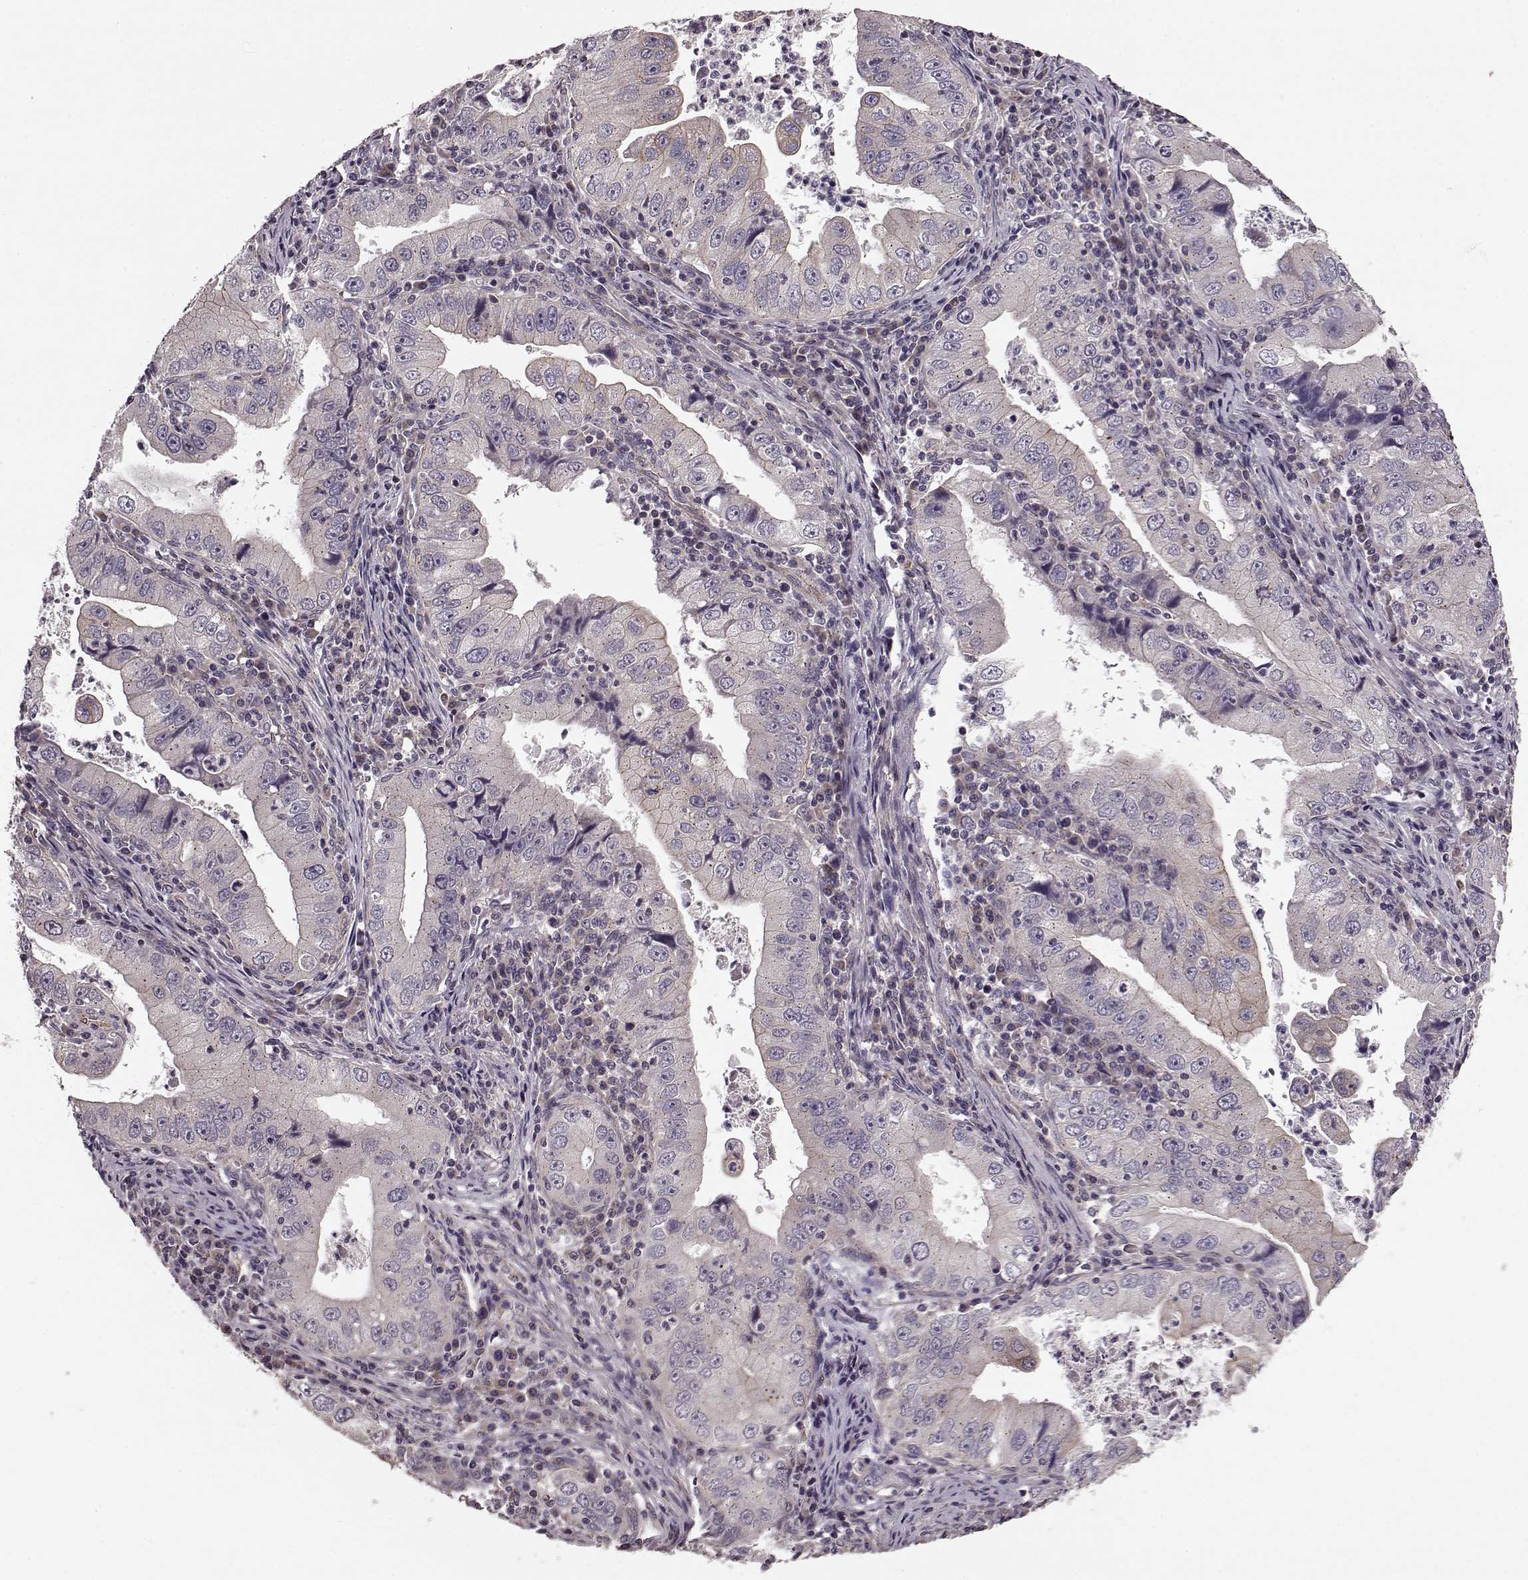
{"staining": {"intensity": "negative", "quantity": "none", "location": "none"}, "tissue": "stomach cancer", "cell_type": "Tumor cells", "image_type": "cancer", "snomed": [{"axis": "morphology", "description": "Adenocarcinoma, NOS"}, {"axis": "topography", "description": "Stomach"}], "caption": "A high-resolution photomicrograph shows immunohistochemistry staining of stomach adenocarcinoma, which exhibits no significant staining in tumor cells.", "gene": "NTF3", "patient": {"sex": "male", "age": 76}}